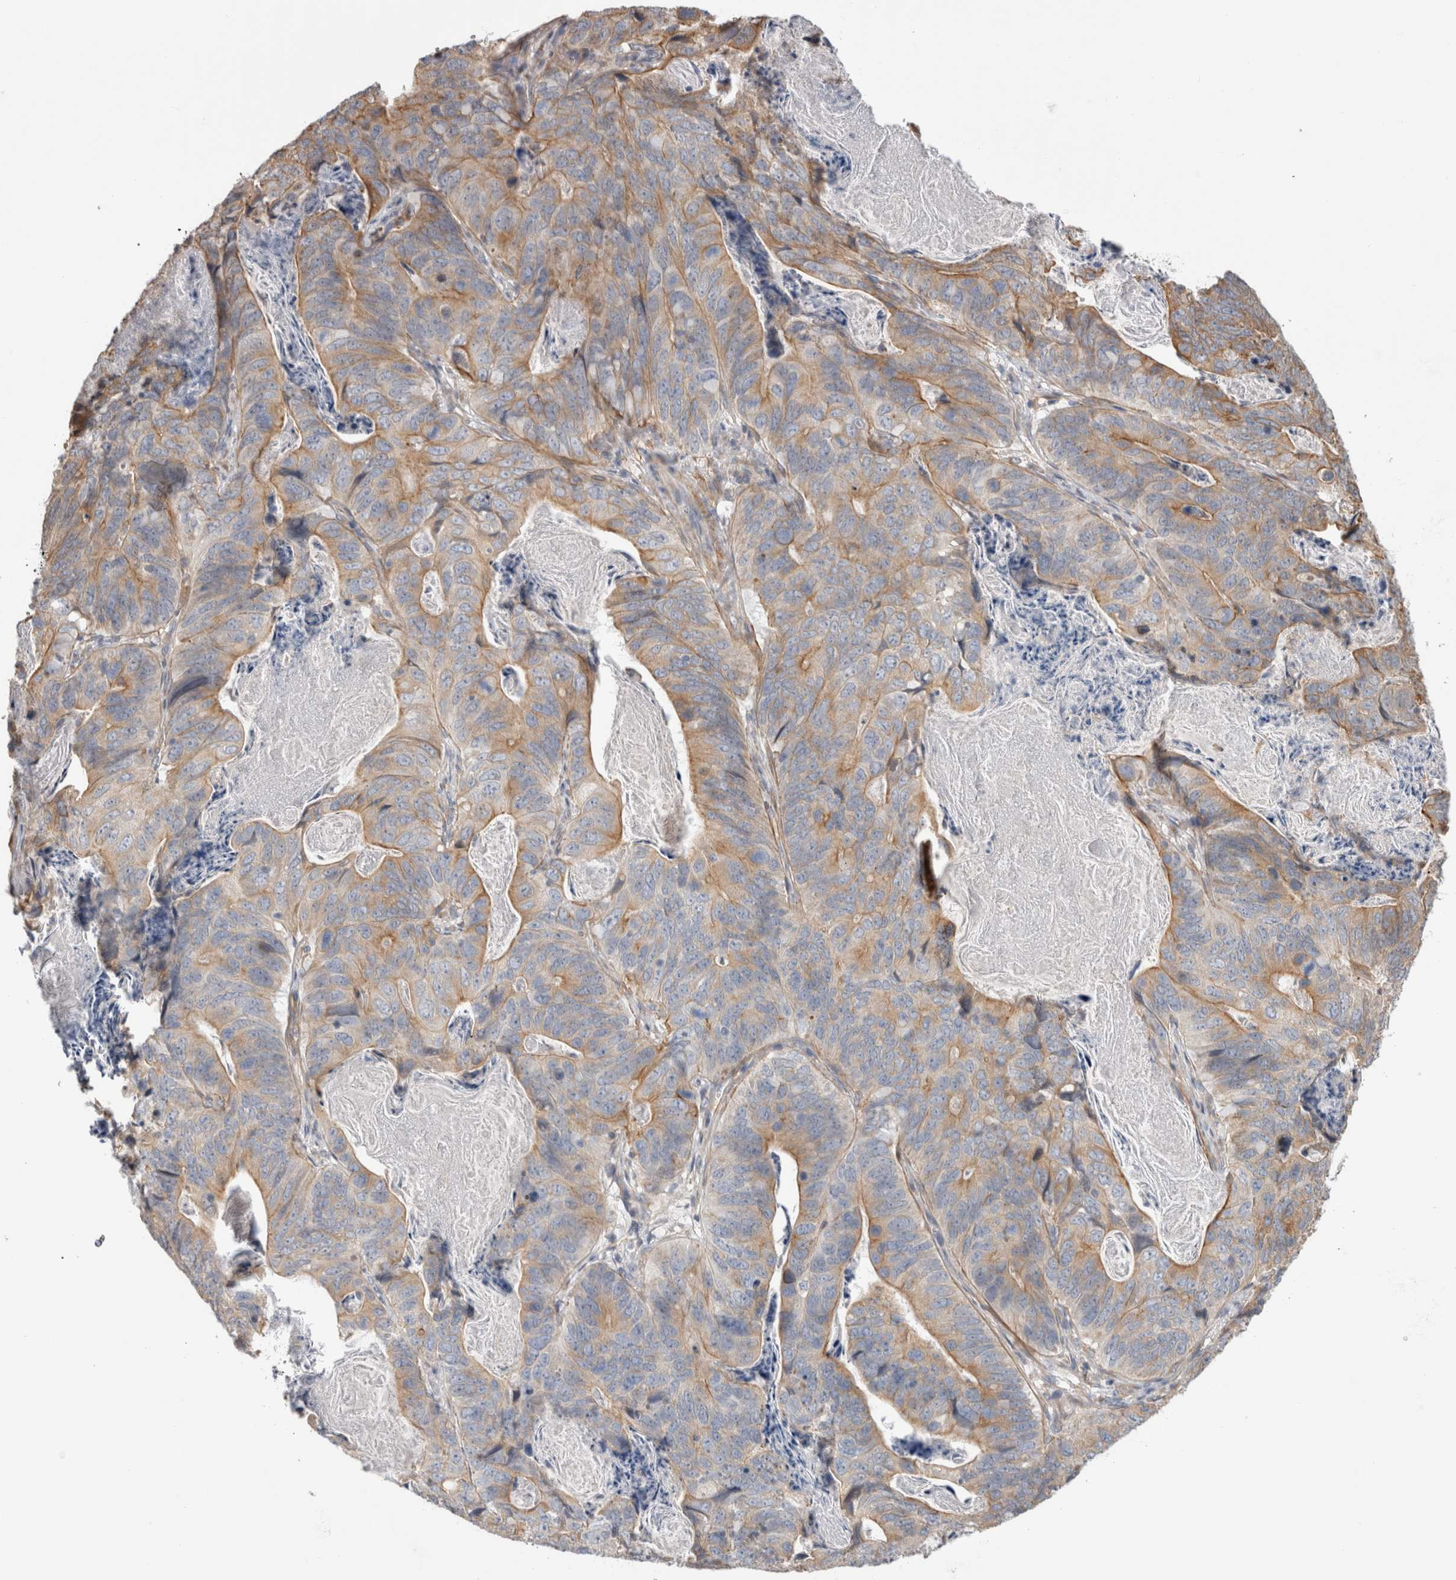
{"staining": {"intensity": "moderate", "quantity": "25%-75%", "location": "cytoplasmic/membranous"}, "tissue": "stomach cancer", "cell_type": "Tumor cells", "image_type": "cancer", "snomed": [{"axis": "morphology", "description": "Normal tissue, NOS"}, {"axis": "morphology", "description": "Adenocarcinoma, NOS"}, {"axis": "topography", "description": "Stomach"}], "caption": "DAB immunohistochemical staining of adenocarcinoma (stomach) exhibits moderate cytoplasmic/membranous protein expression in approximately 25%-75% of tumor cells.", "gene": "SMAP2", "patient": {"sex": "female", "age": 89}}